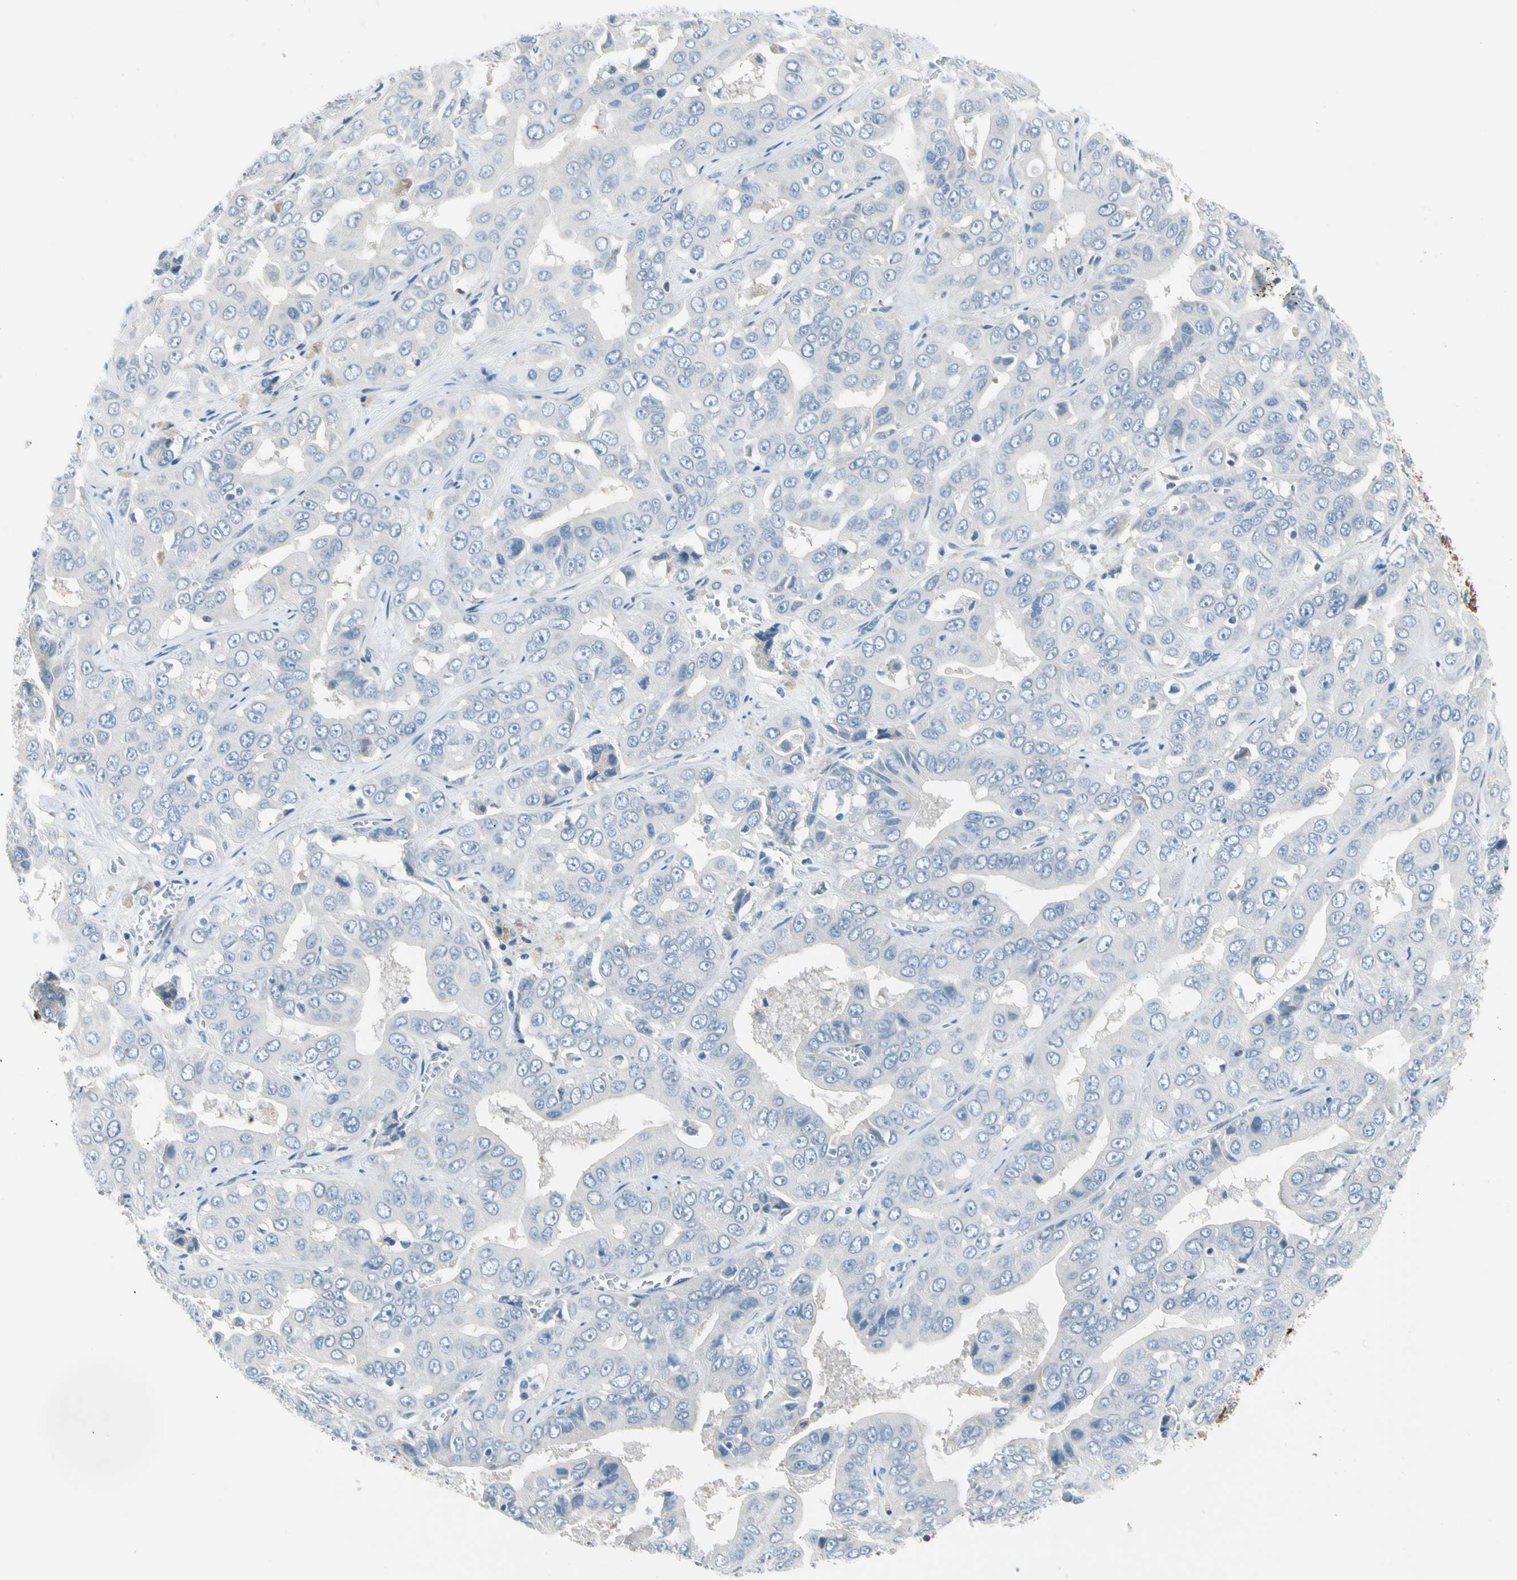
{"staining": {"intensity": "negative", "quantity": "none", "location": "none"}, "tissue": "liver cancer", "cell_type": "Tumor cells", "image_type": "cancer", "snomed": [{"axis": "morphology", "description": "Cholangiocarcinoma"}, {"axis": "topography", "description": "Liver"}], "caption": "A high-resolution histopathology image shows immunohistochemistry staining of liver cholangiocarcinoma, which shows no significant positivity in tumor cells.", "gene": "STK40", "patient": {"sex": "female", "age": 52}}